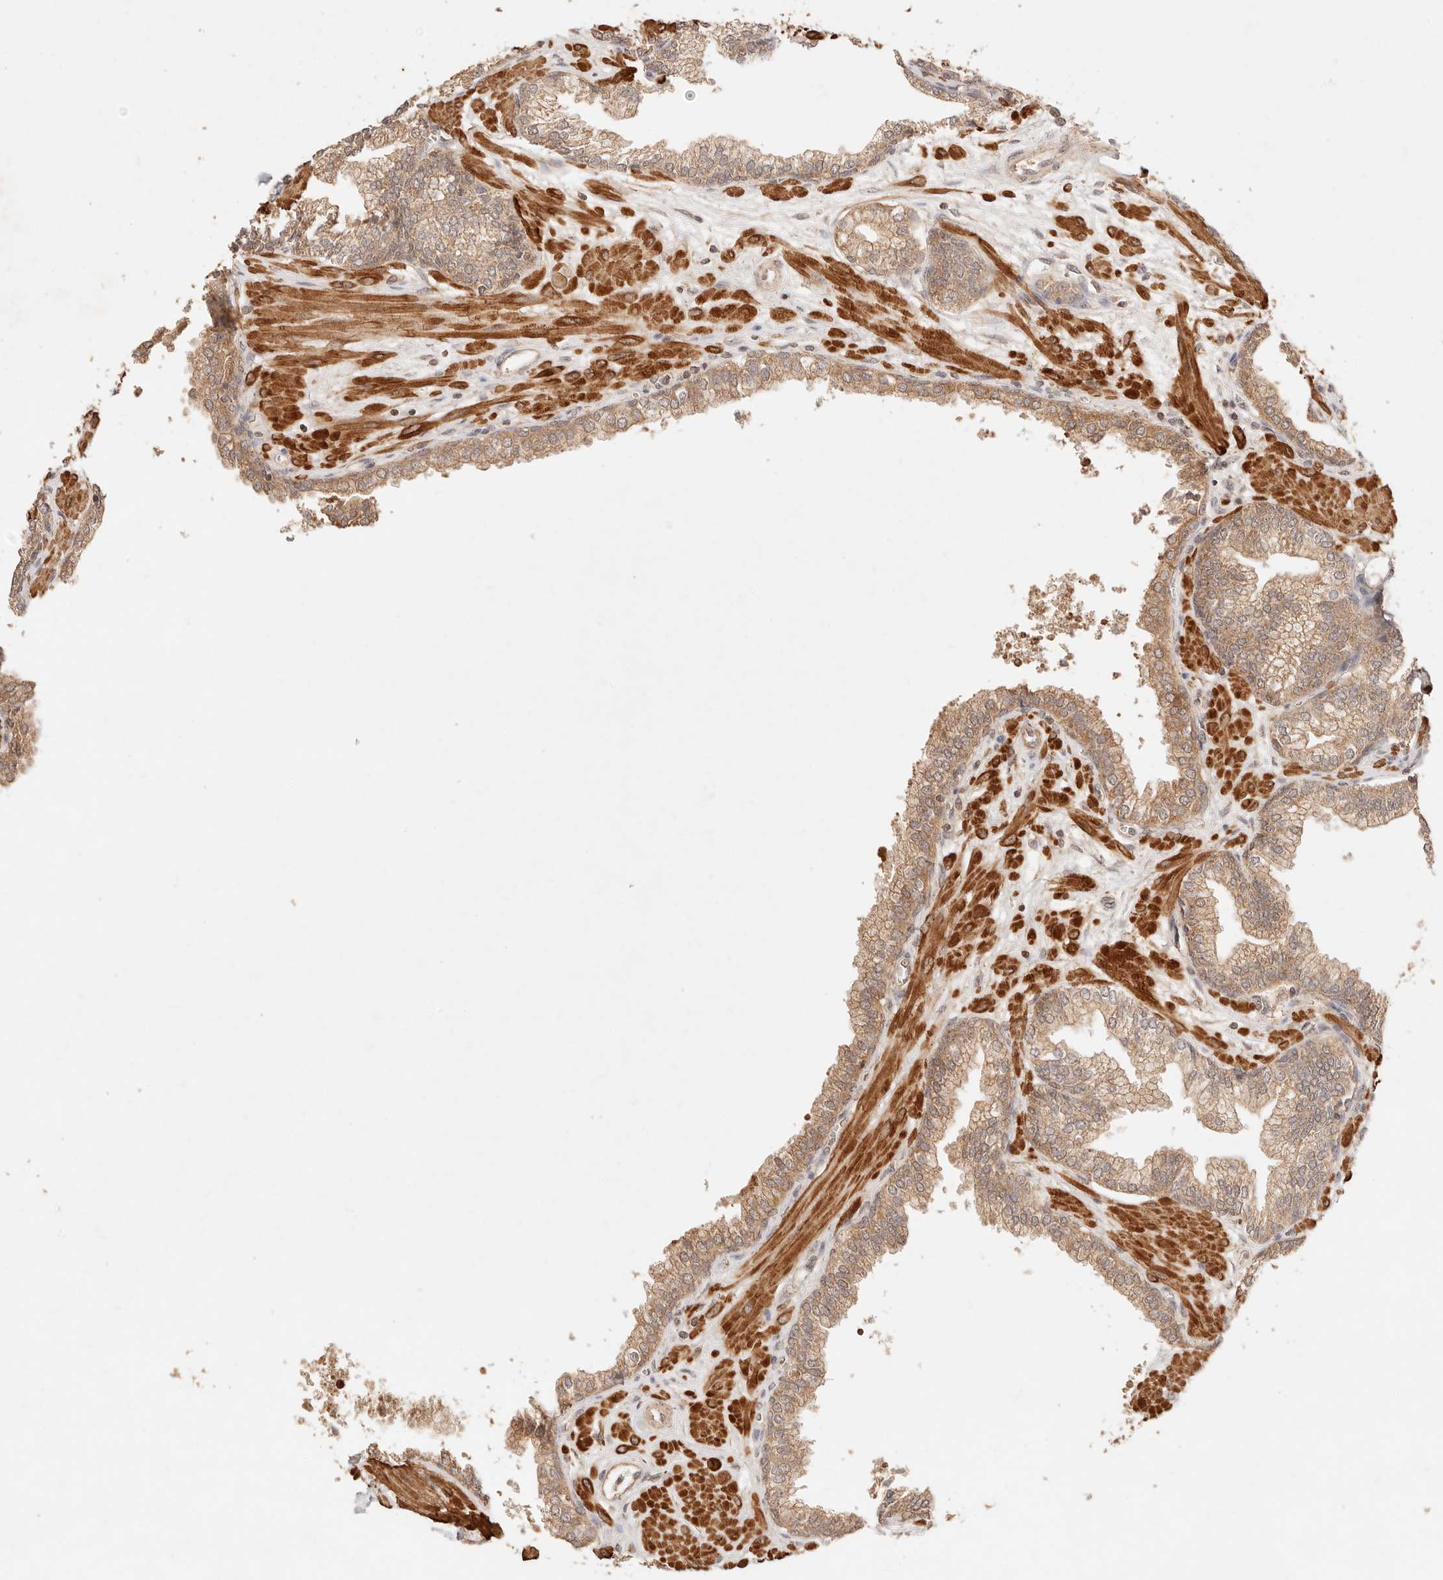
{"staining": {"intensity": "moderate", "quantity": ">75%", "location": "cytoplasmic/membranous"}, "tissue": "prostate", "cell_type": "Glandular cells", "image_type": "normal", "snomed": [{"axis": "morphology", "description": "Normal tissue, NOS"}, {"axis": "morphology", "description": "Urothelial carcinoma, Low grade"}, {"axis": "topography", "description": "Urinary bladder"}, {"axis": "topography", "description": "Prostate"}], "caption": "This micrograph shows unremarkable prostate stained with immunohistochemistry to label a protein in brown. The cytoplasmic/membranous of glandular cells show moderate positivity for the protein. Nuclei are counter-stained blue.", "gene": "TRIM11", "patient": {"sex": "male", "age": 60}}